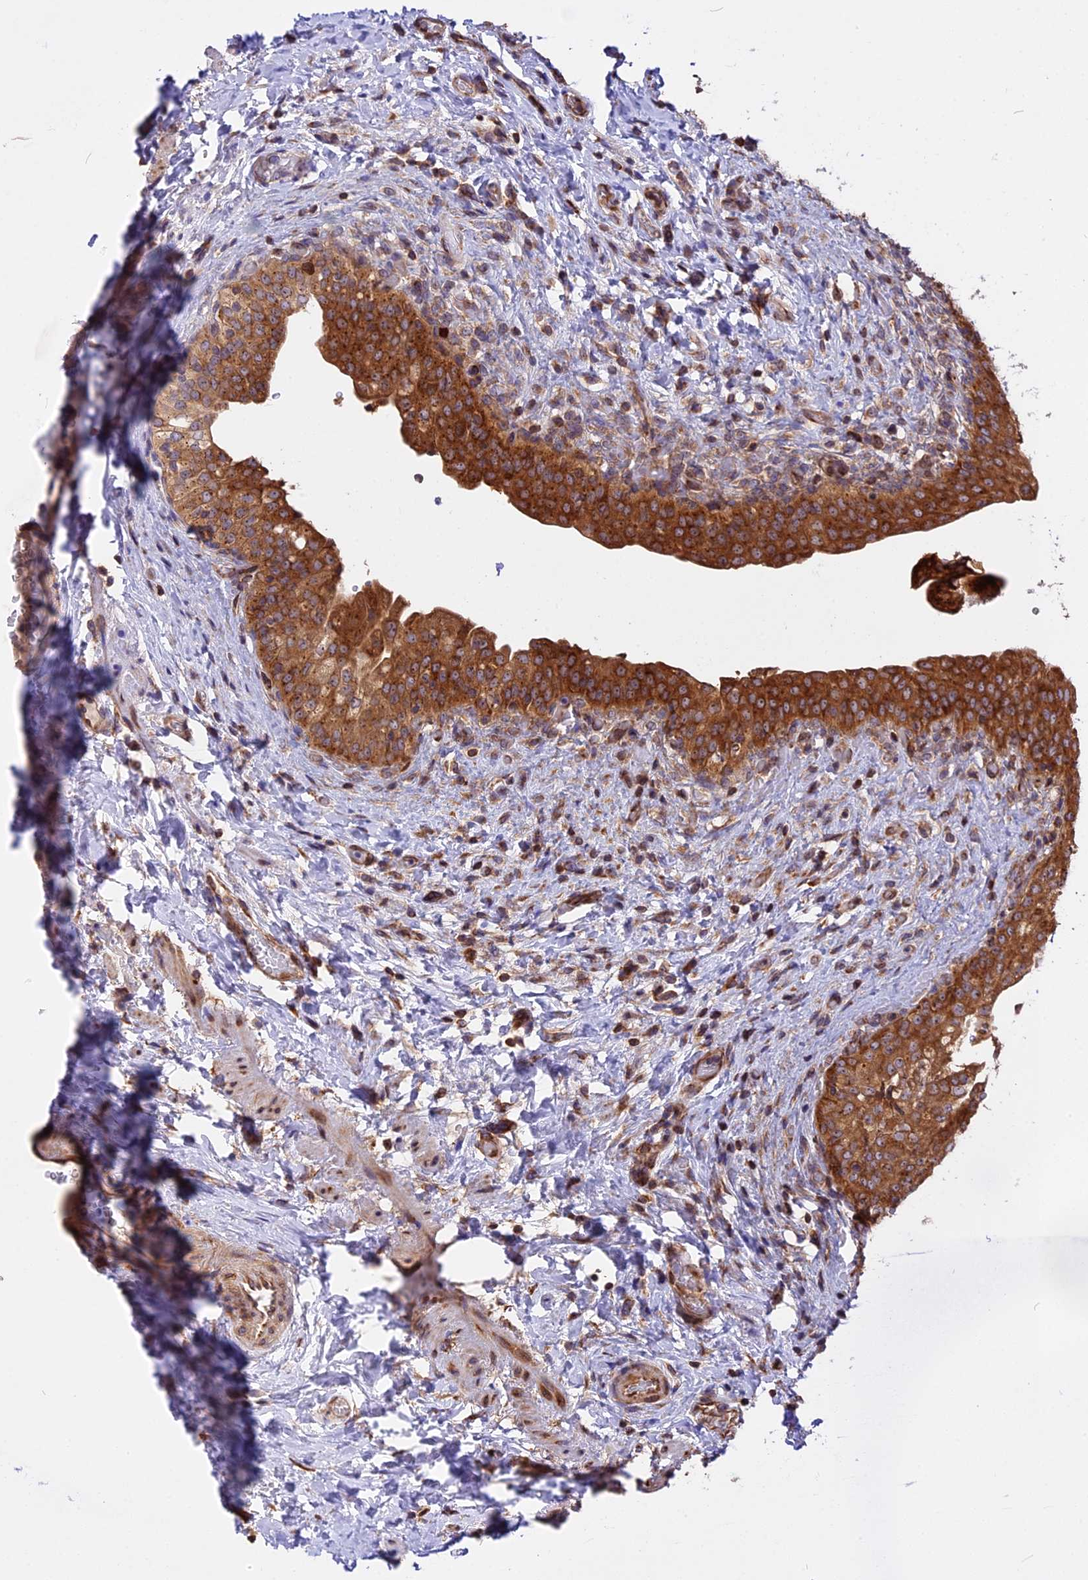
{"staining": {"intensity": "strong", "quantity": ">75%", "location": "cytoplasmic/membranous"}, "tissue": "urinary bladder", "cell_type": "Urothelial cells", "image_type": "normal", "snomed": [{"axis": "morphology", "description": "Normal tissue, NOS"}, {"axis": "topography", "description": "Urinary bladder"}], "caption": "This micrograph shows normal urinary bladder stained with immunohistochemistry (IHC) to label a protein in brown. The cytoplasmic/membranous of urothelial cells show strong positivity for the protein. Nuclei are counter-stained blue.", "gene": "GNPTAB", "patient": {"sex": "male", "age": 69}}